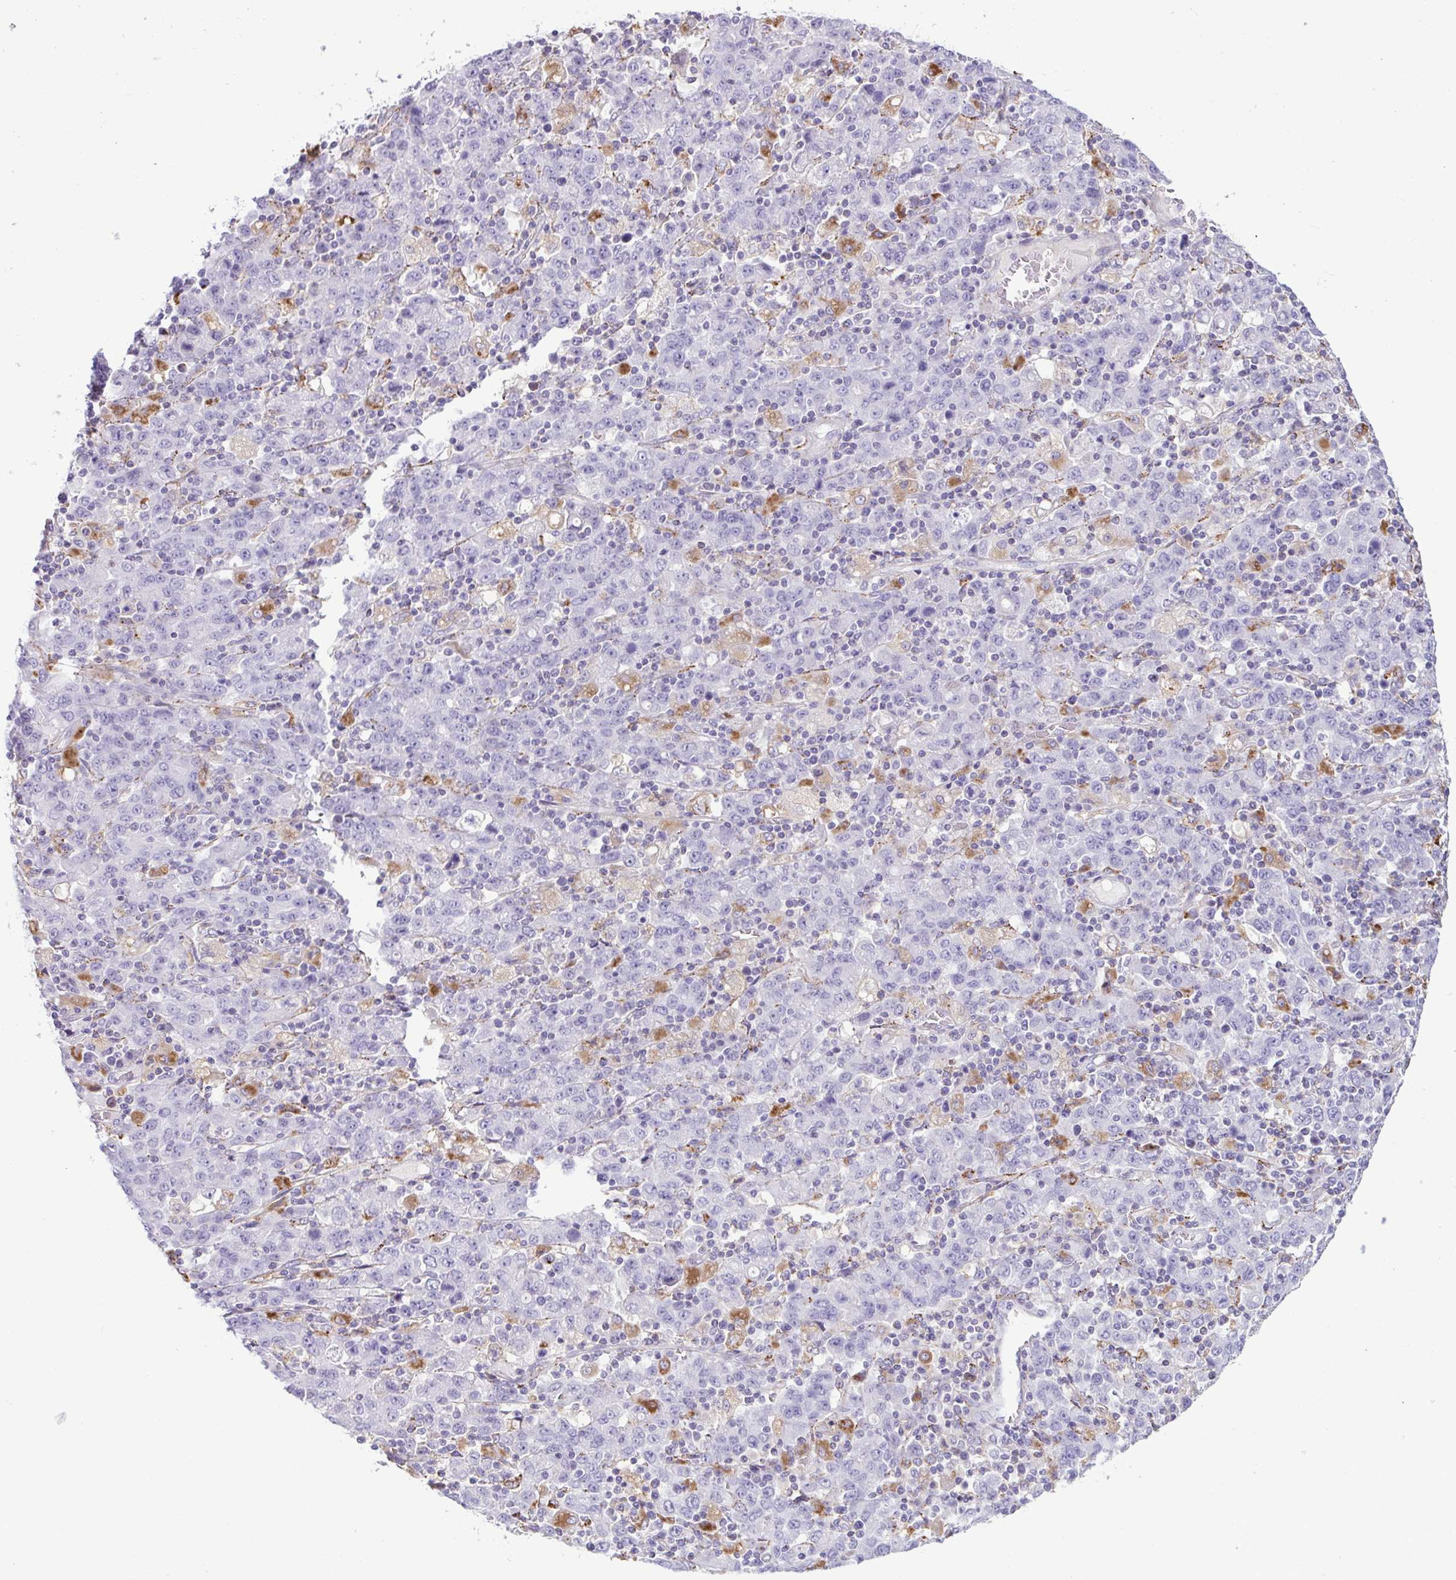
{"staining": {"intensity": "negative", "quantity": "none", "location": "none"}, "tissue": "stomach cancer", "cell_type": "Tumor cells", "image_type": "cancer", "snomed": [{"axis": "morphology", "description": "Adenocarcinoma, NOS"}, {"axis": "topography", "description": "Stomach, upper"}], "caption": "This is an immunohistochemistry (IHC) histopathology image of human stomach adenocarcinoma. There is no staining in tumor cells.", "gene": "XCL1", "patient": {"sex": "male", "age": 69}}